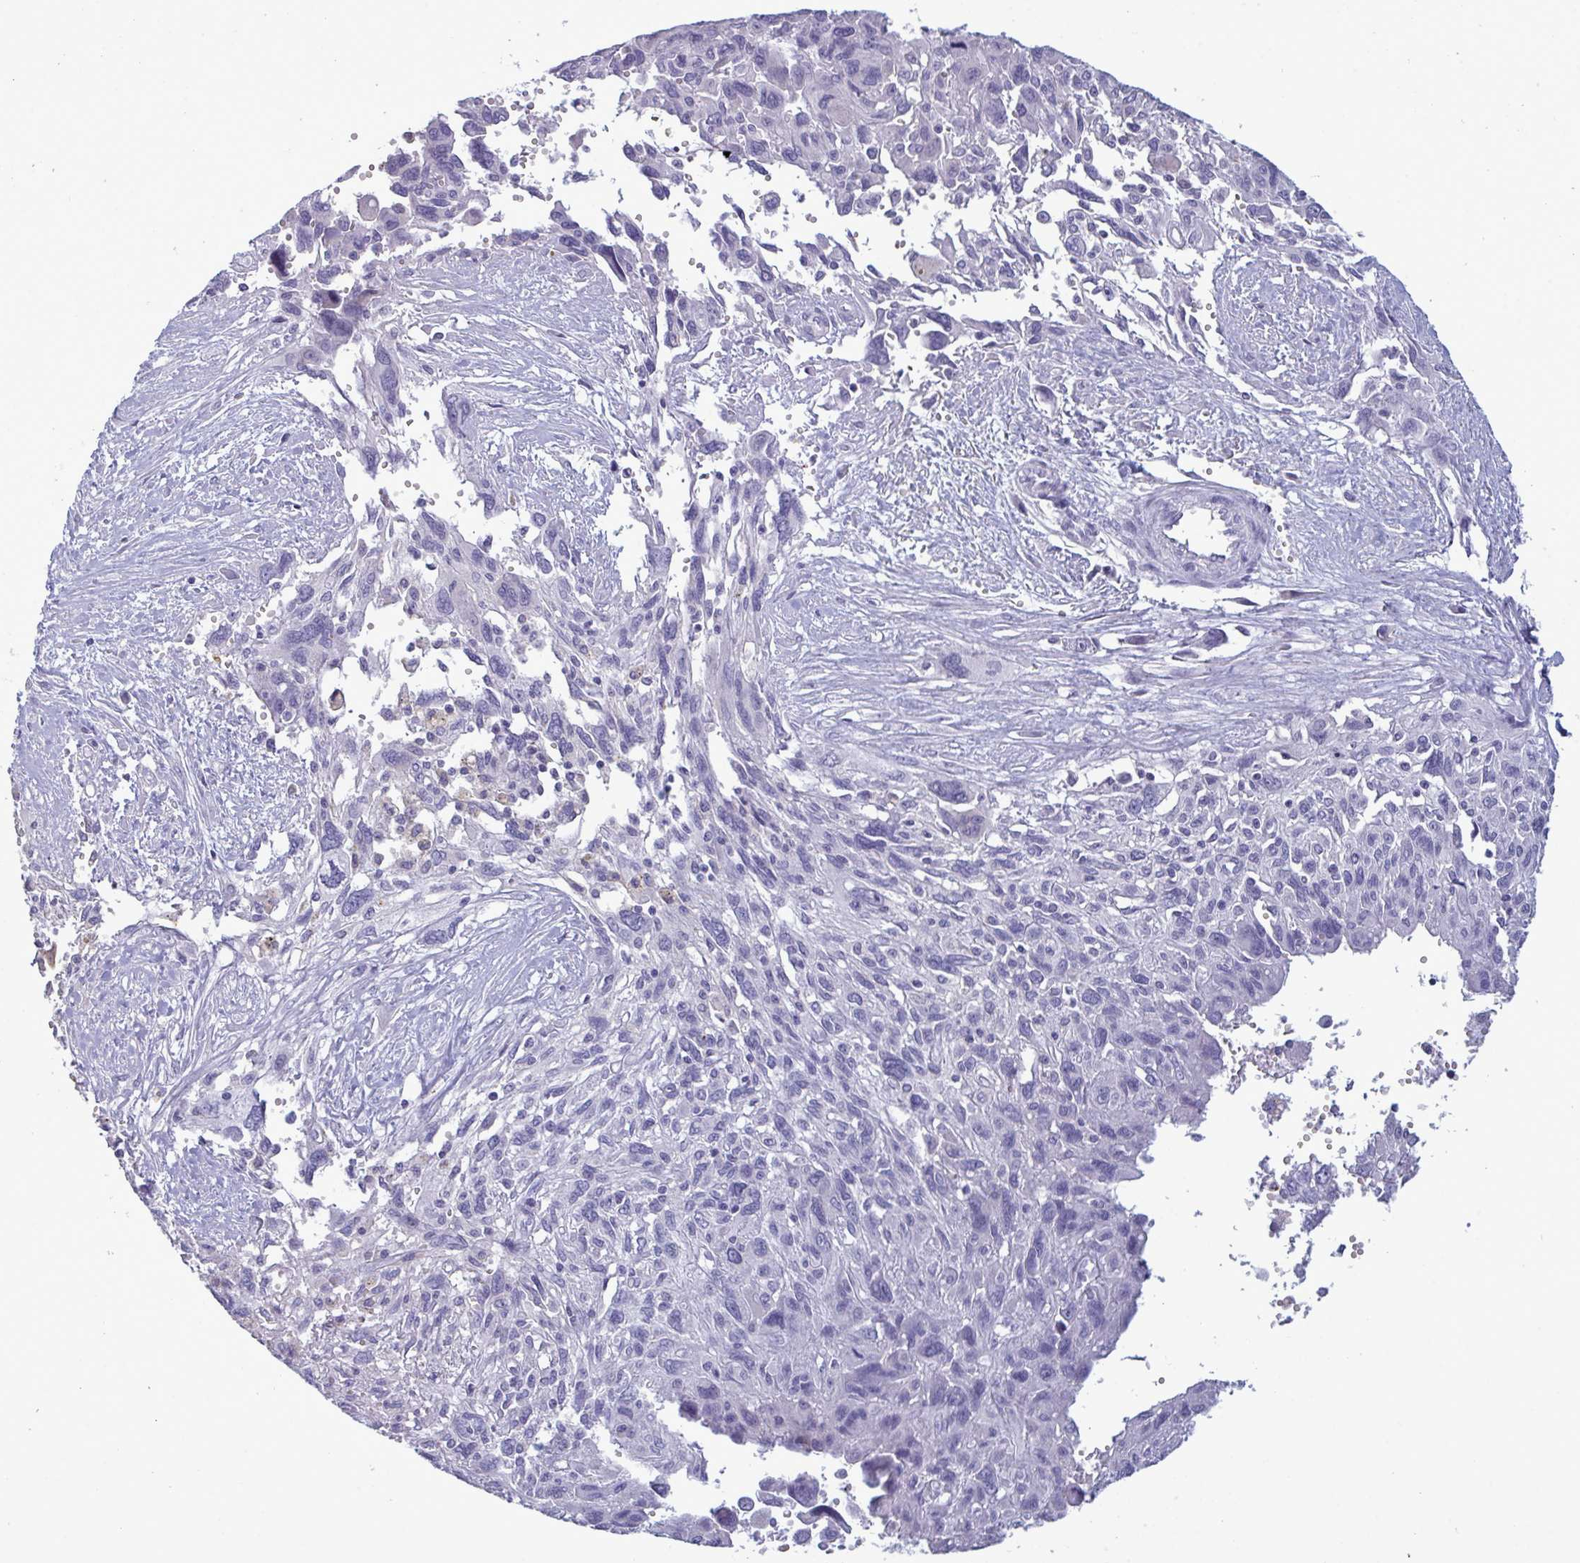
{"staining": {"intensity": "weak", "quantity": "<25%", "location": "cytoplasmic/membranous"}, "tissue": "pancreatic cancer", "cell_type": "Tumor cells", "image_type": "cancer", "snomed": [{"axis": "morphology", "description": "Adenocarcinoma, NOS"}, {"axis": "topography", "description": "Pancreas"}], "caption": "Adenocarcinoma (pancreatic) stained for a protein using immunohistochemistry displays no positivity tumor cells.", "gene": "TENT5D", "patient": {"sex": "female", "age": 47}}